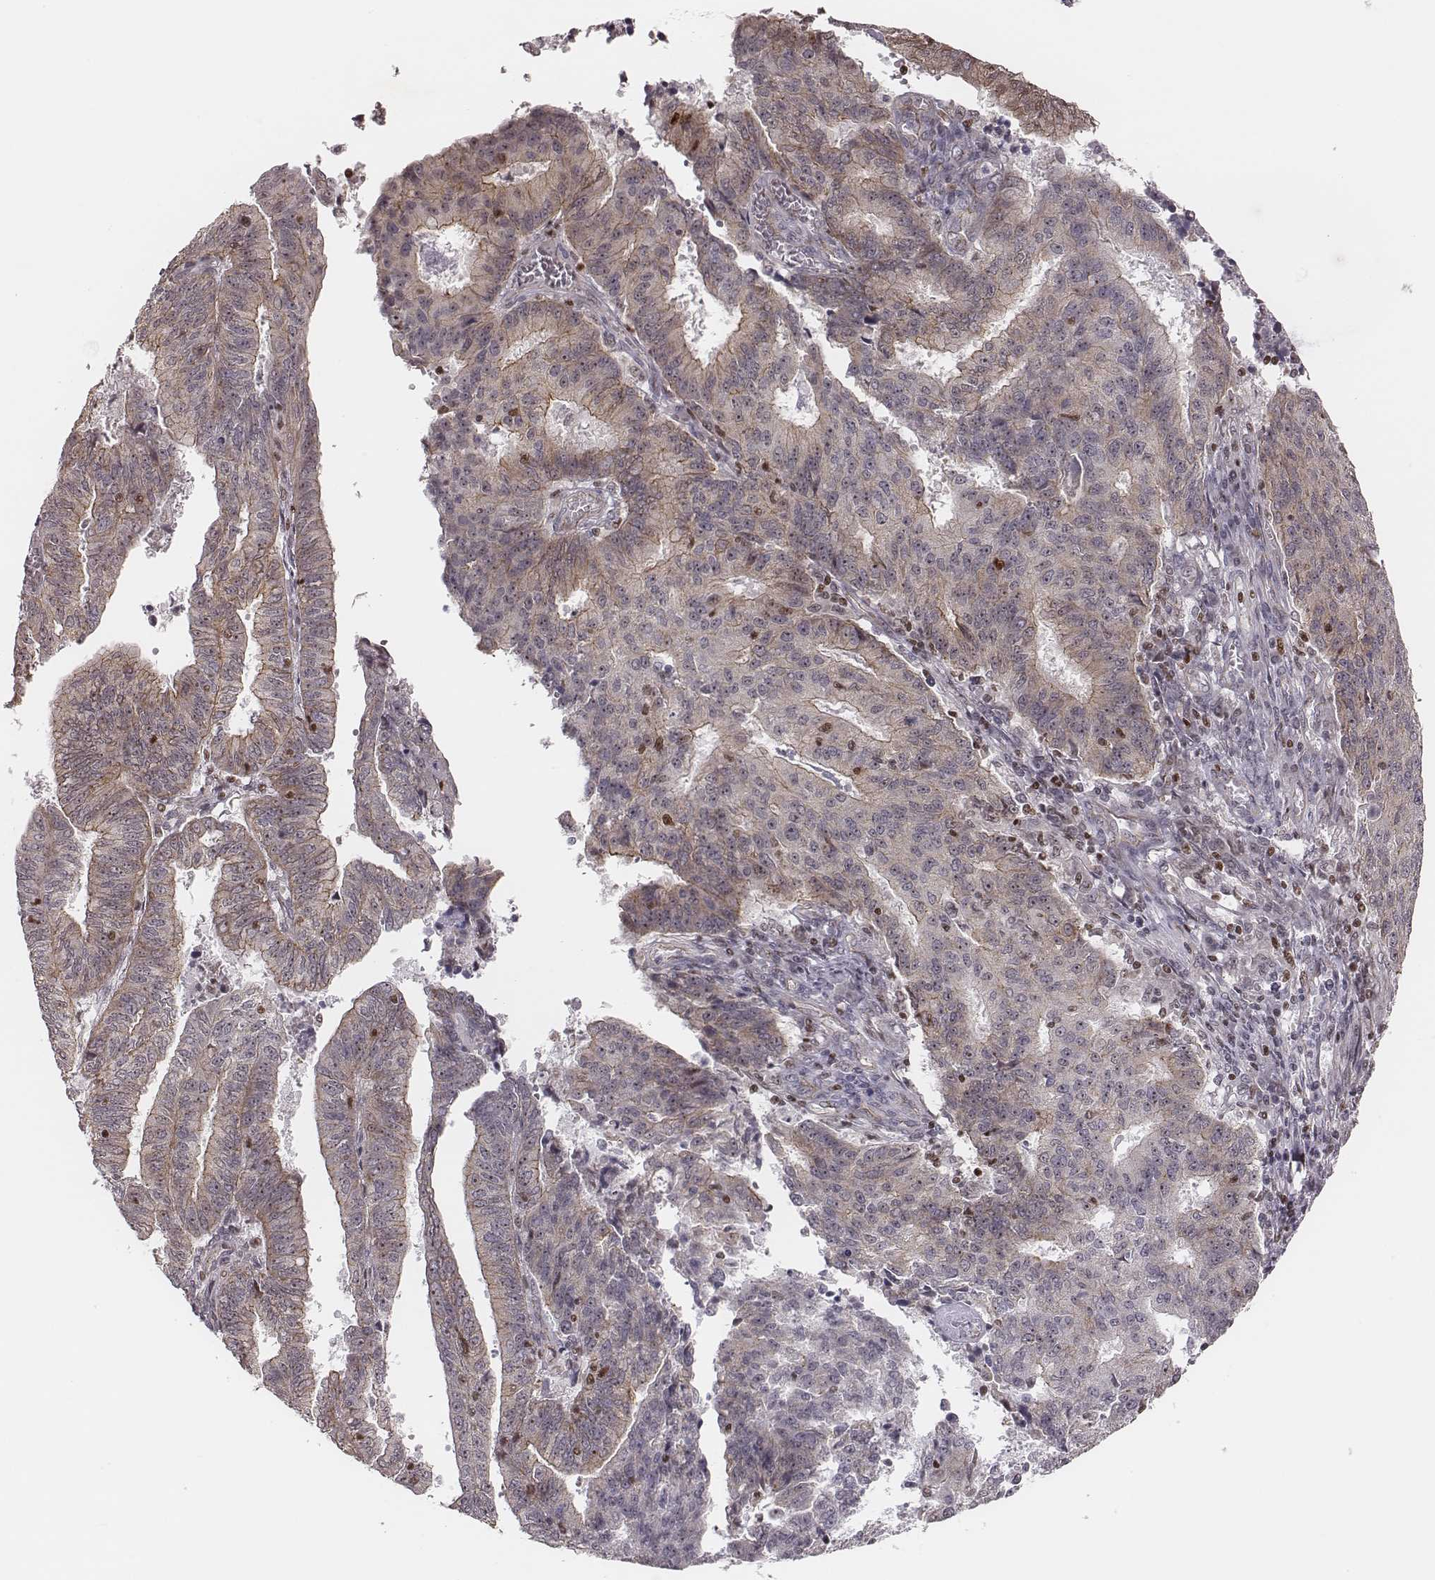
{"staining": {"intensity": "weak", "quantity": "<25%", "location": "cytoplasmic/membranous"}, "tissue": "endometrial cancer", "cell_type": "Tumor cells", "image_type": "cancer", "snomed": [{"axis": "morphology", "description": "Adenocarcinoma, NOS"}, {"axis": "topography", "description": "Endometrium"}], "caption": "The photomicrograph reveals no staining of tumor cells in endometrial cancer.", "gene": "WDR59", "patient": {"sex": "female", "age": 82}}